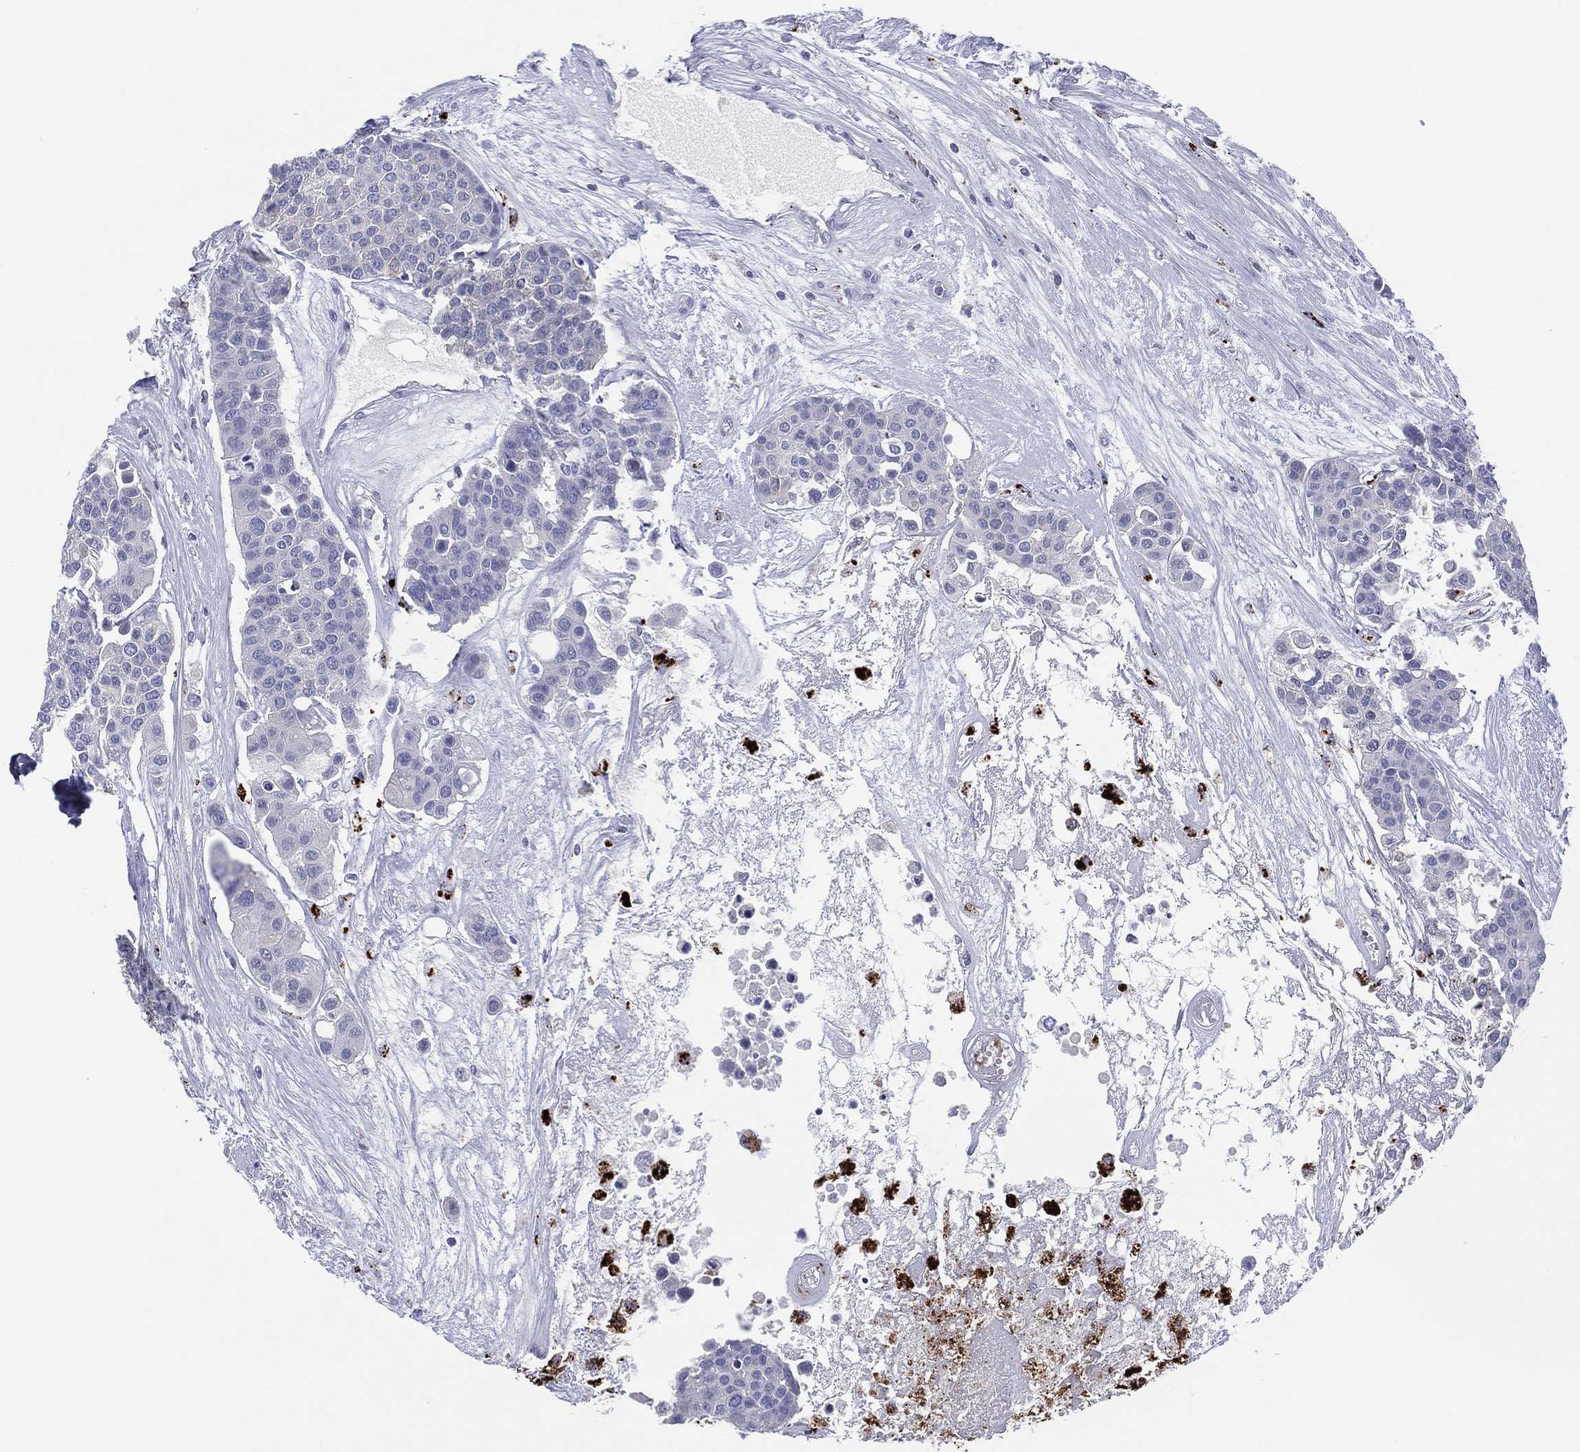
{"staining": {"intensity": "negative", "quantity": "none", "location": "none"}, "tissue": "carcinoid", "cell_type": "Tumor cells", "image_type": "cancer", "snomed": [{"axis": "morphology", "description": "Carcinoid, malignant, NOS"}, {"axis": "topography", "description": "Colon"}], "caption": "DAB immunohistochemical staining of human carcinoid (malignant) exhibits no significant expression in tumor cells.", "gene": "PLAC8", "patient": {"sex": "male", "age": 81}}